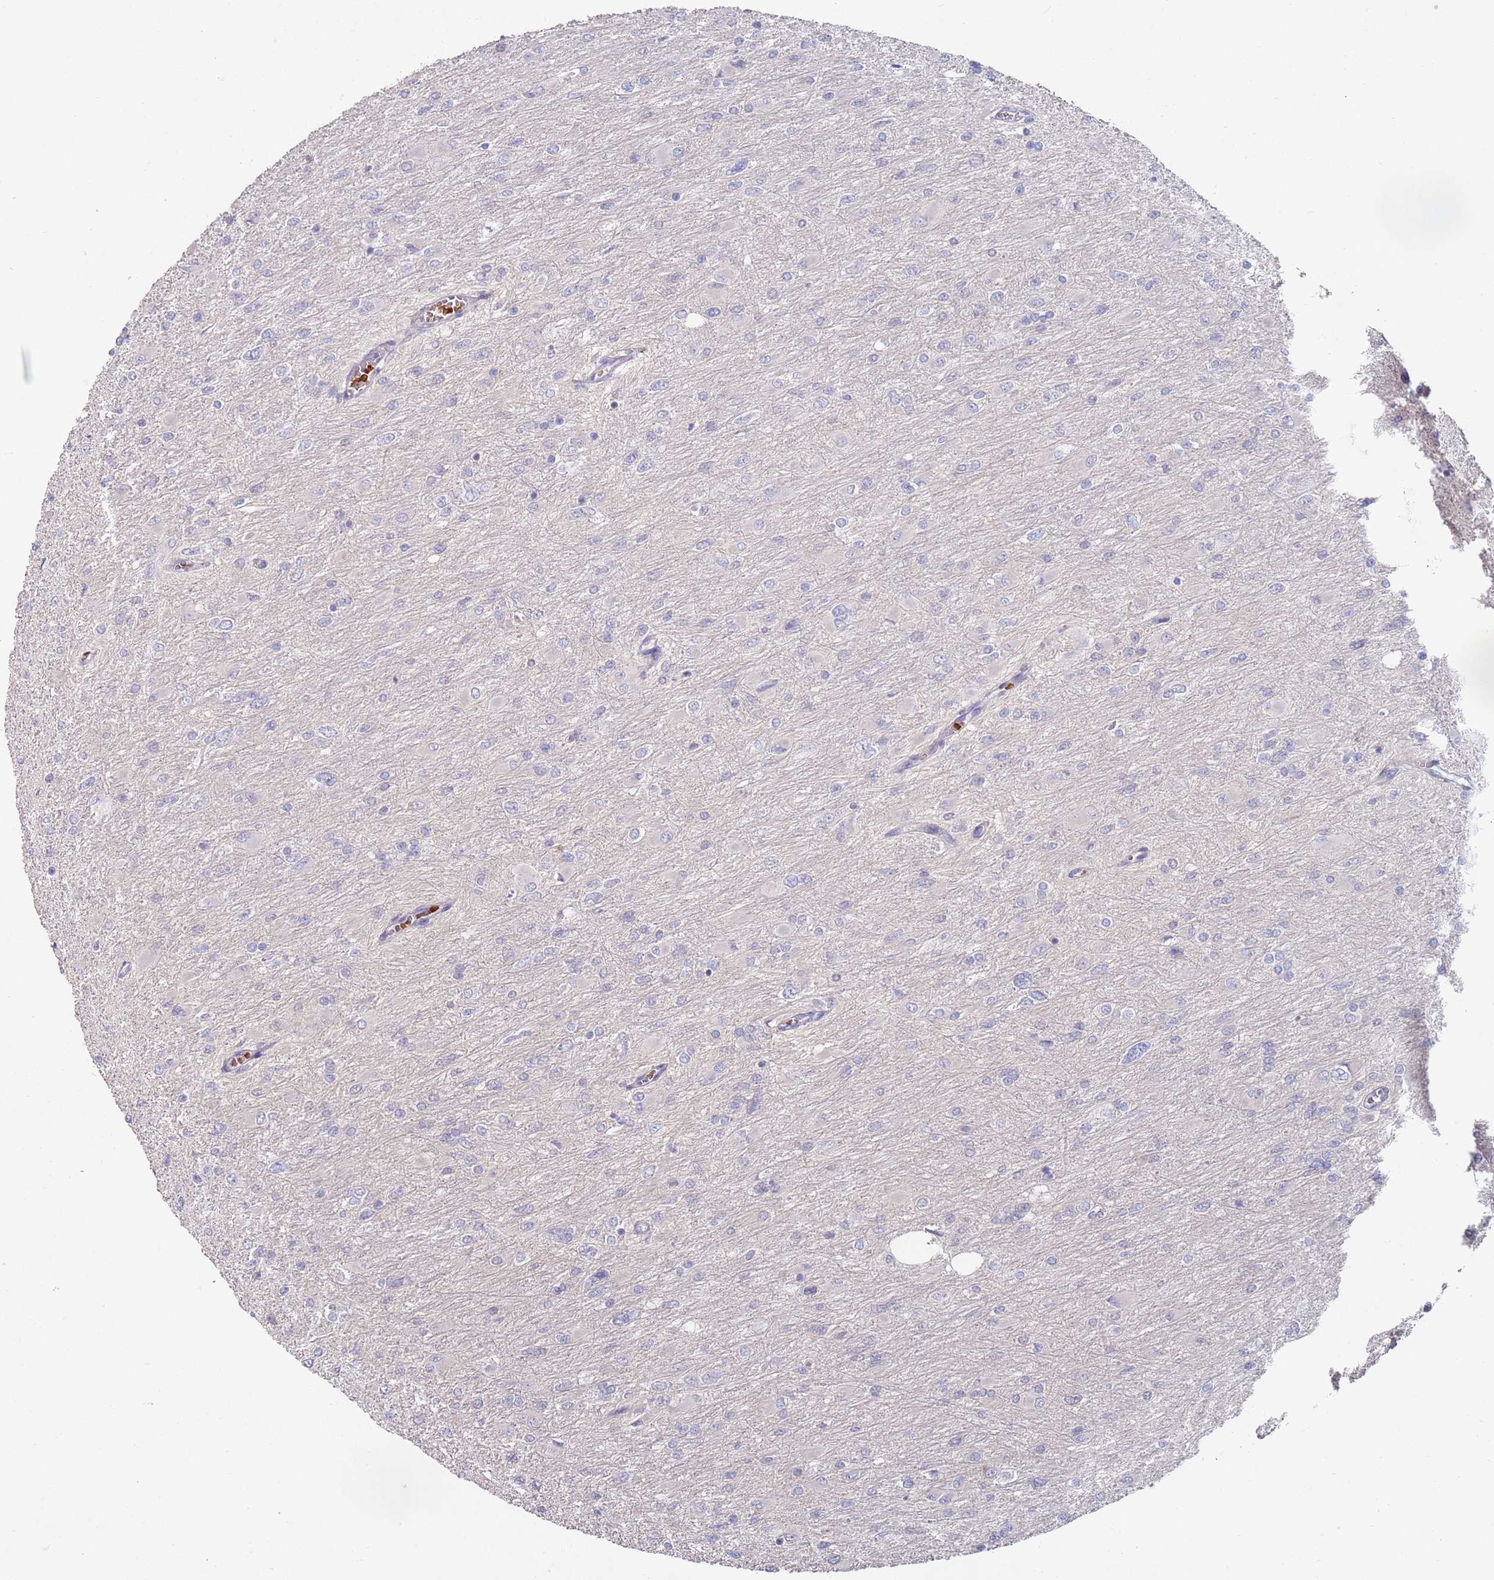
{"staining": {"intensity": "negative", "quantity": "none", "location": "none"}, "tissue": "glioma", "cell_type": "Tumor cells", "image_type": "cancer", "snomed": [{"axis": "morphology", "description": "Glioma, malignant, High grade"}, {"axis": "topography", "description": "Cerebral cortex"}], "caption": "DAB (3,3'-diaminobenzidine) immunohistochemical staining of malignant high-grade glioma displays no significant expression in tumor cells.", "gene": "LACC1", "patient": {"sex": "female", "age": 36}}